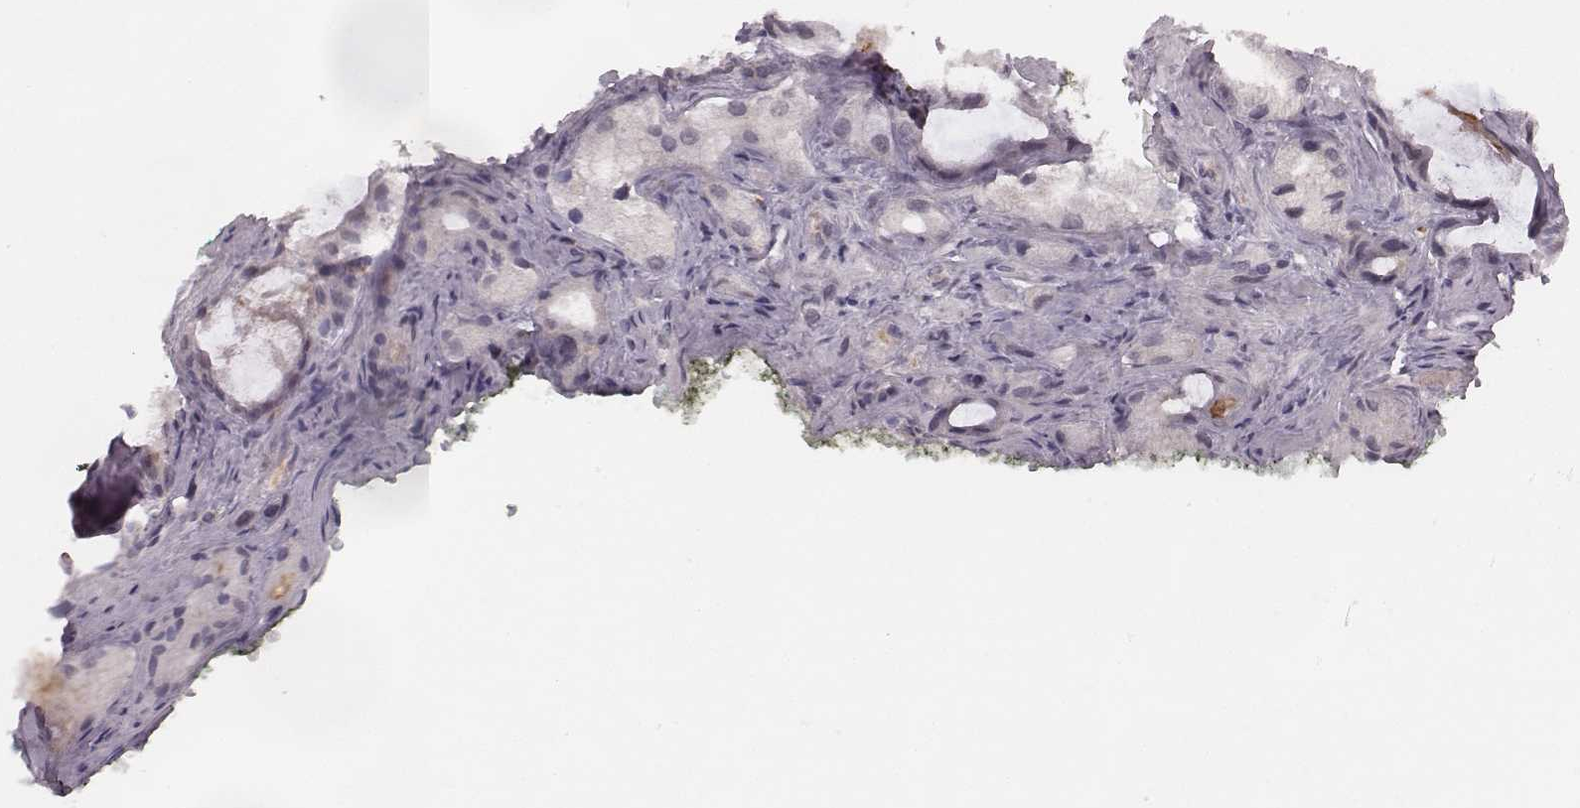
{"staining": {"intensity": "negative", "quantity": "none", "location": "none"}, "tissue": "prostate cancer", "cell_type": "Tumor cells", "image_type": "cancer", "snomed": [{"axis": "morphology", "description": "Adenocarcinoma, Low grade"}, {"axis": "topography", "description": "Prostate"}], "caption": "This photomicrograph is of prostate adenocarcinoma (low-grade) stained with immunohistochemistry to label a protein in brown with the nuclei are counter-stained blue. There is no positivity in tumor cells.", "gene": "RPGRIP1", "patient": {"sex": "male", "age": 68}}